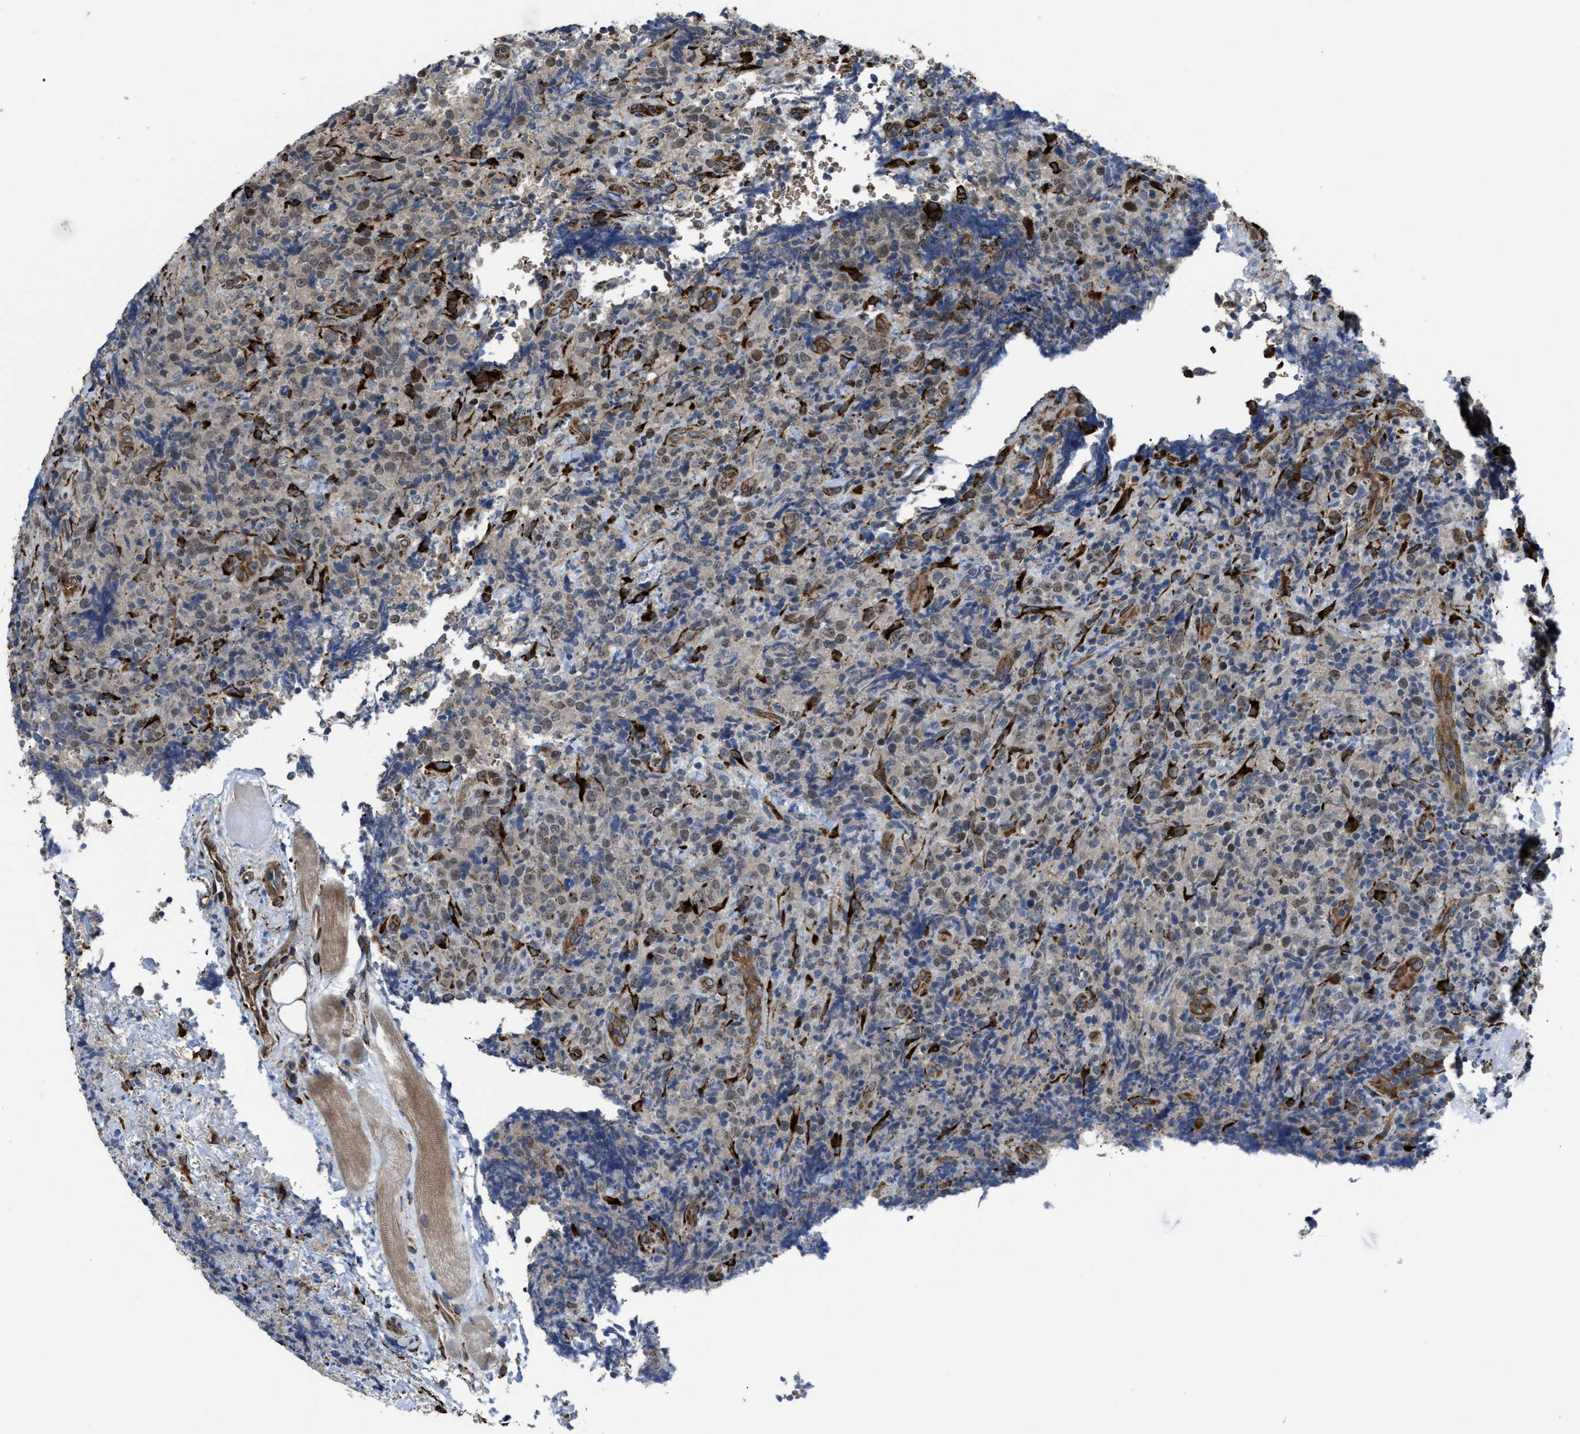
{"staining": {"intensity": "weak", "quantity": "25%-75%", "location": "nuclear"}, "tissue": "lymphoma", "cell_type": "Tumor cells", "image_type": "cancer", "snomed": [{"axis": "morphology", "description": "Malignant lymphoma, non-Hodgkin's type, High grade"}, {"axis": "topography", "description": "Tonsil"}], "caption": "Malignant lymphoma, non-Hodgkin's type (high-grade) stained with DAB immunohistochemistry (IHC) shows low levels of weak nuclear expression in about 25%-75% of tumor cells.", "gene": "SELENOM", "patient": {"sex": "female", "age": 36}}